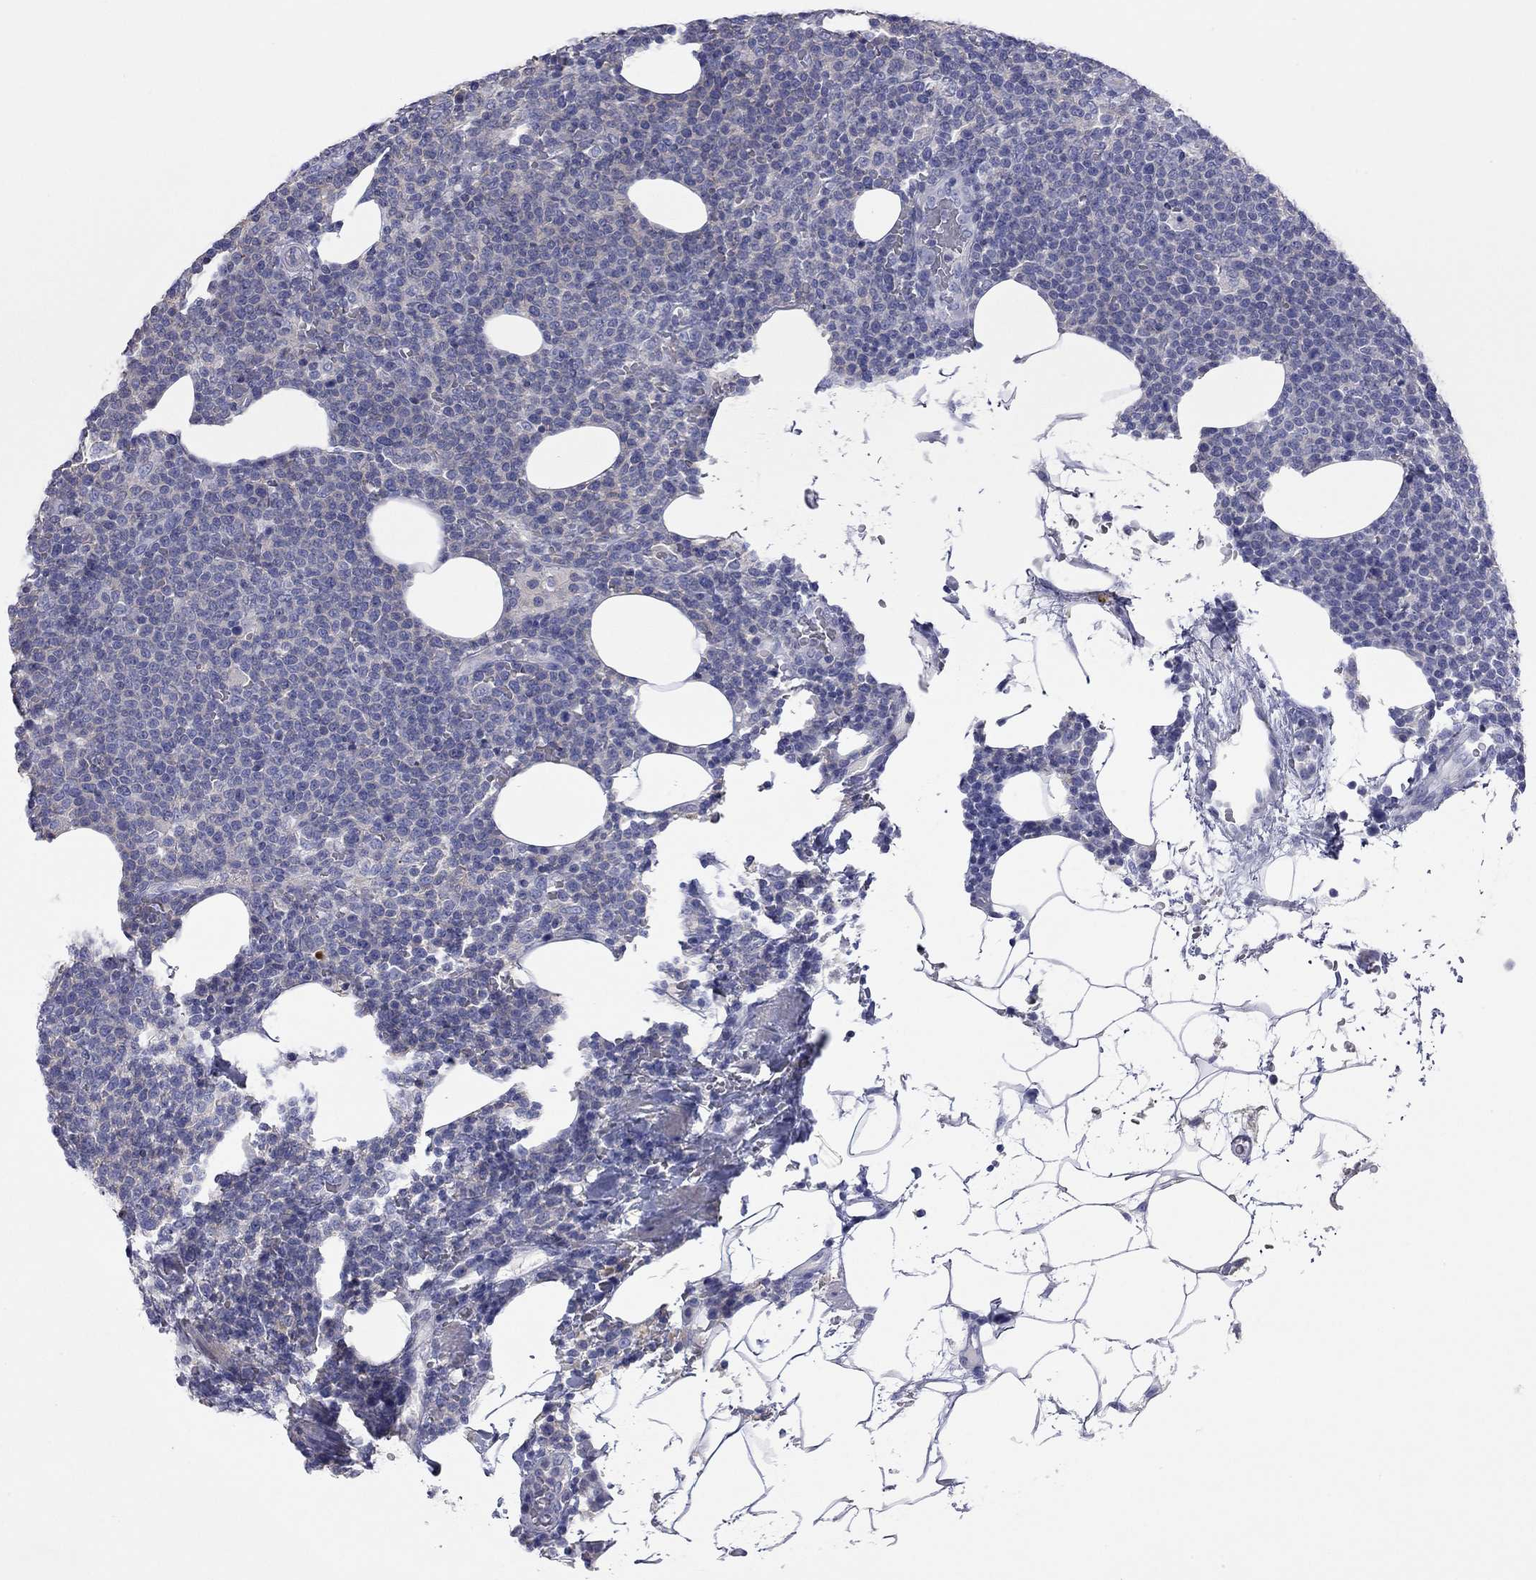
{"staining": {"intensity": "negative", "quantity": "none", "location": "none"}, "tissue": "lymphoma", "cell_type": "Tumor cells", "image_type": "cancer", "snomed": [{"axis": "morphology", "description": "Malignant lymphoma, non-Hodgkin's type, High grade"}, {"axis": "topography", "description": "Lymph node"}], "caption": "High magnification brightfield microscopy of high-grade malignant lymphoma, non-Hodgkin's type stained with DAB (brown) and counterstained with hematoxylin (blue): tumor cells show no significant staining.", "gene": "ACTL7B", "patient": {"sex": "male", "age": 61}}